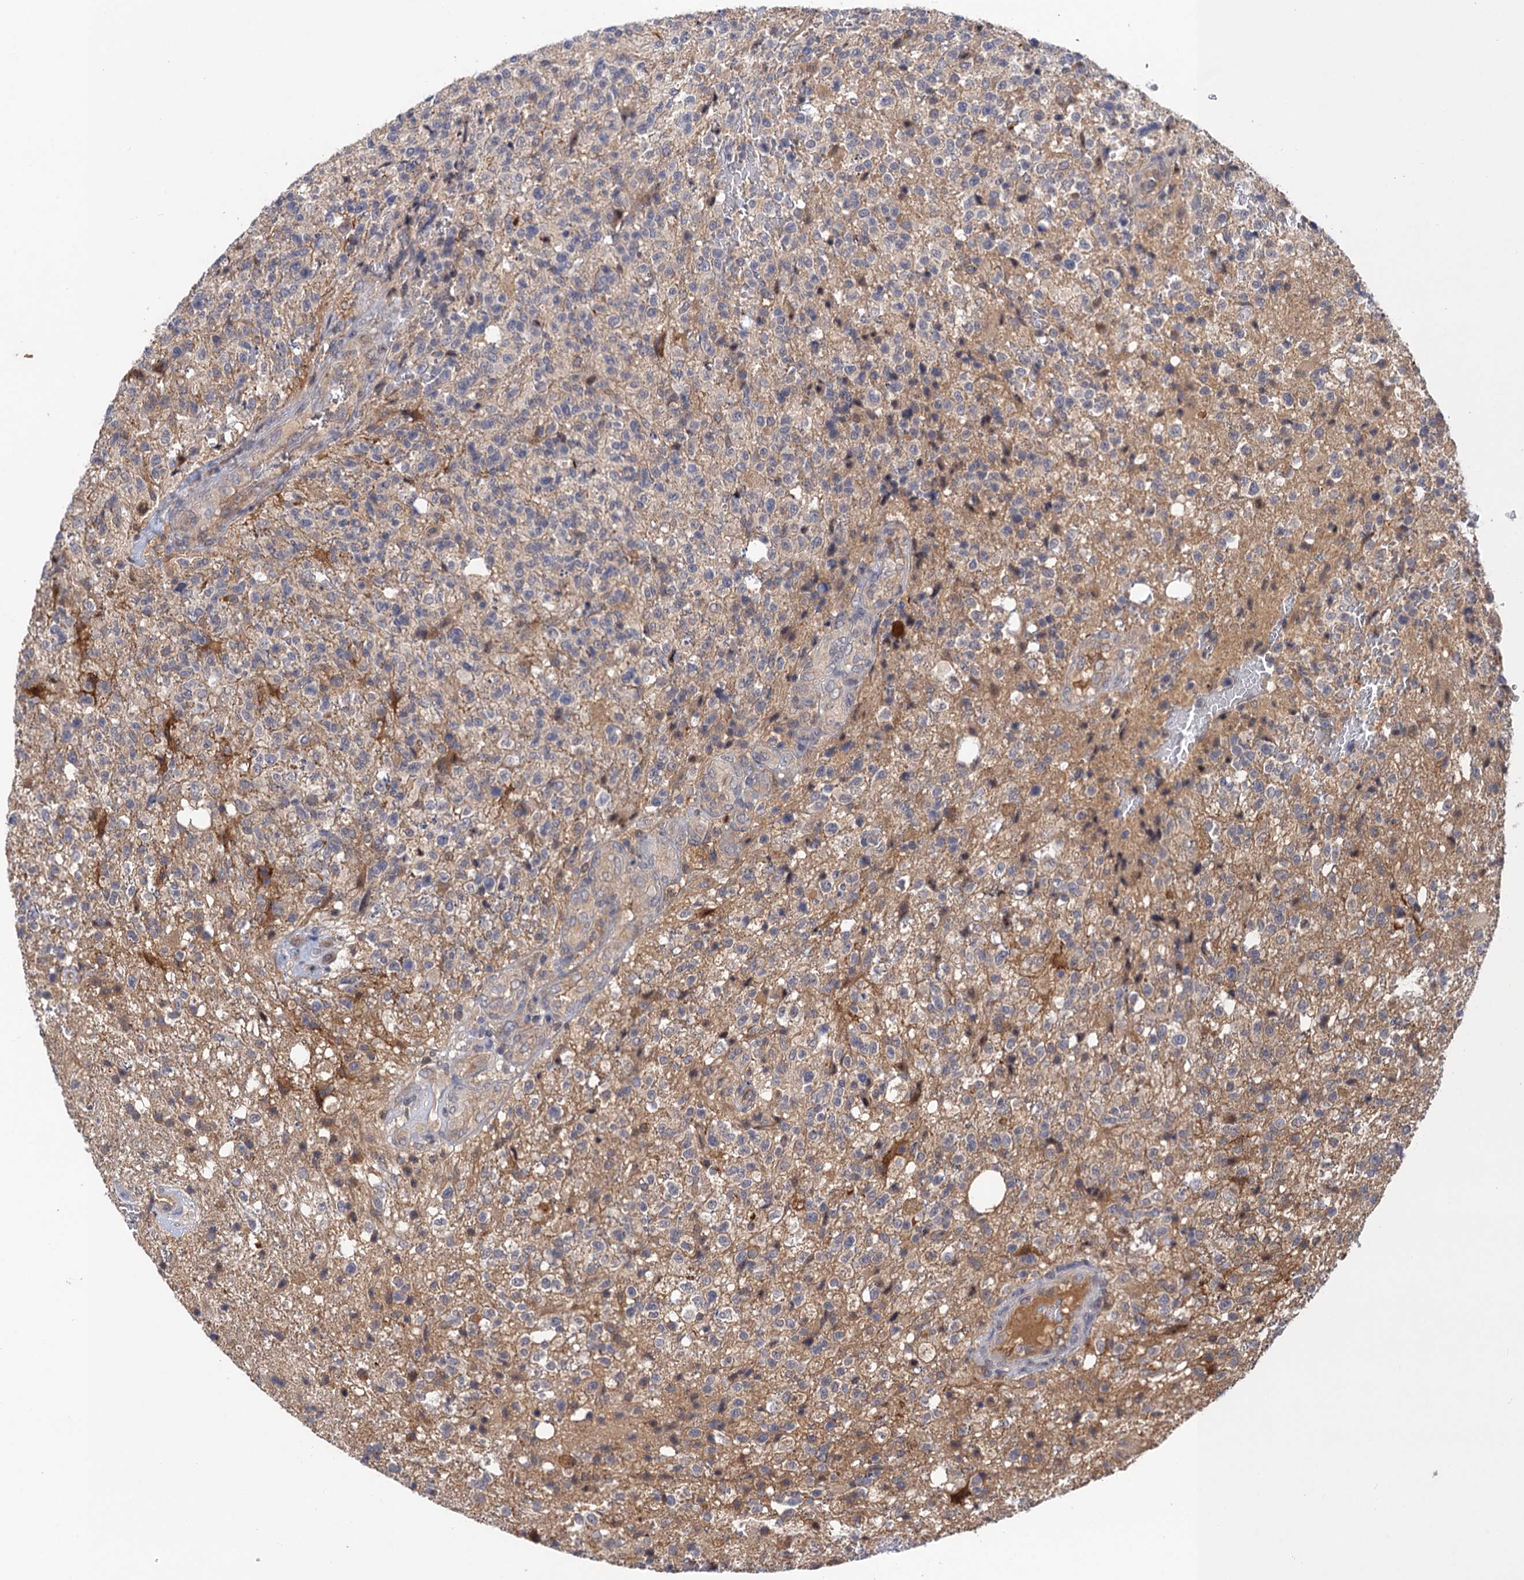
{"staining": {"intensity": "negative", "quantity": "none", "location": "none"}, "tissue": "glioma", "cell_type": "Tumor cells", "image_type": "cancer", "snomed": [{"axis": "morphology", "description": "Glioma, malignant, High grade"}, {"axis": "topography", "description": "Brain"}], "caption": "Glioma was stained to show a protein in brown. There is no significant positivity in tumor cells.", "gene": "NEK8", "patient": {"sex": "male", "age": 56}}